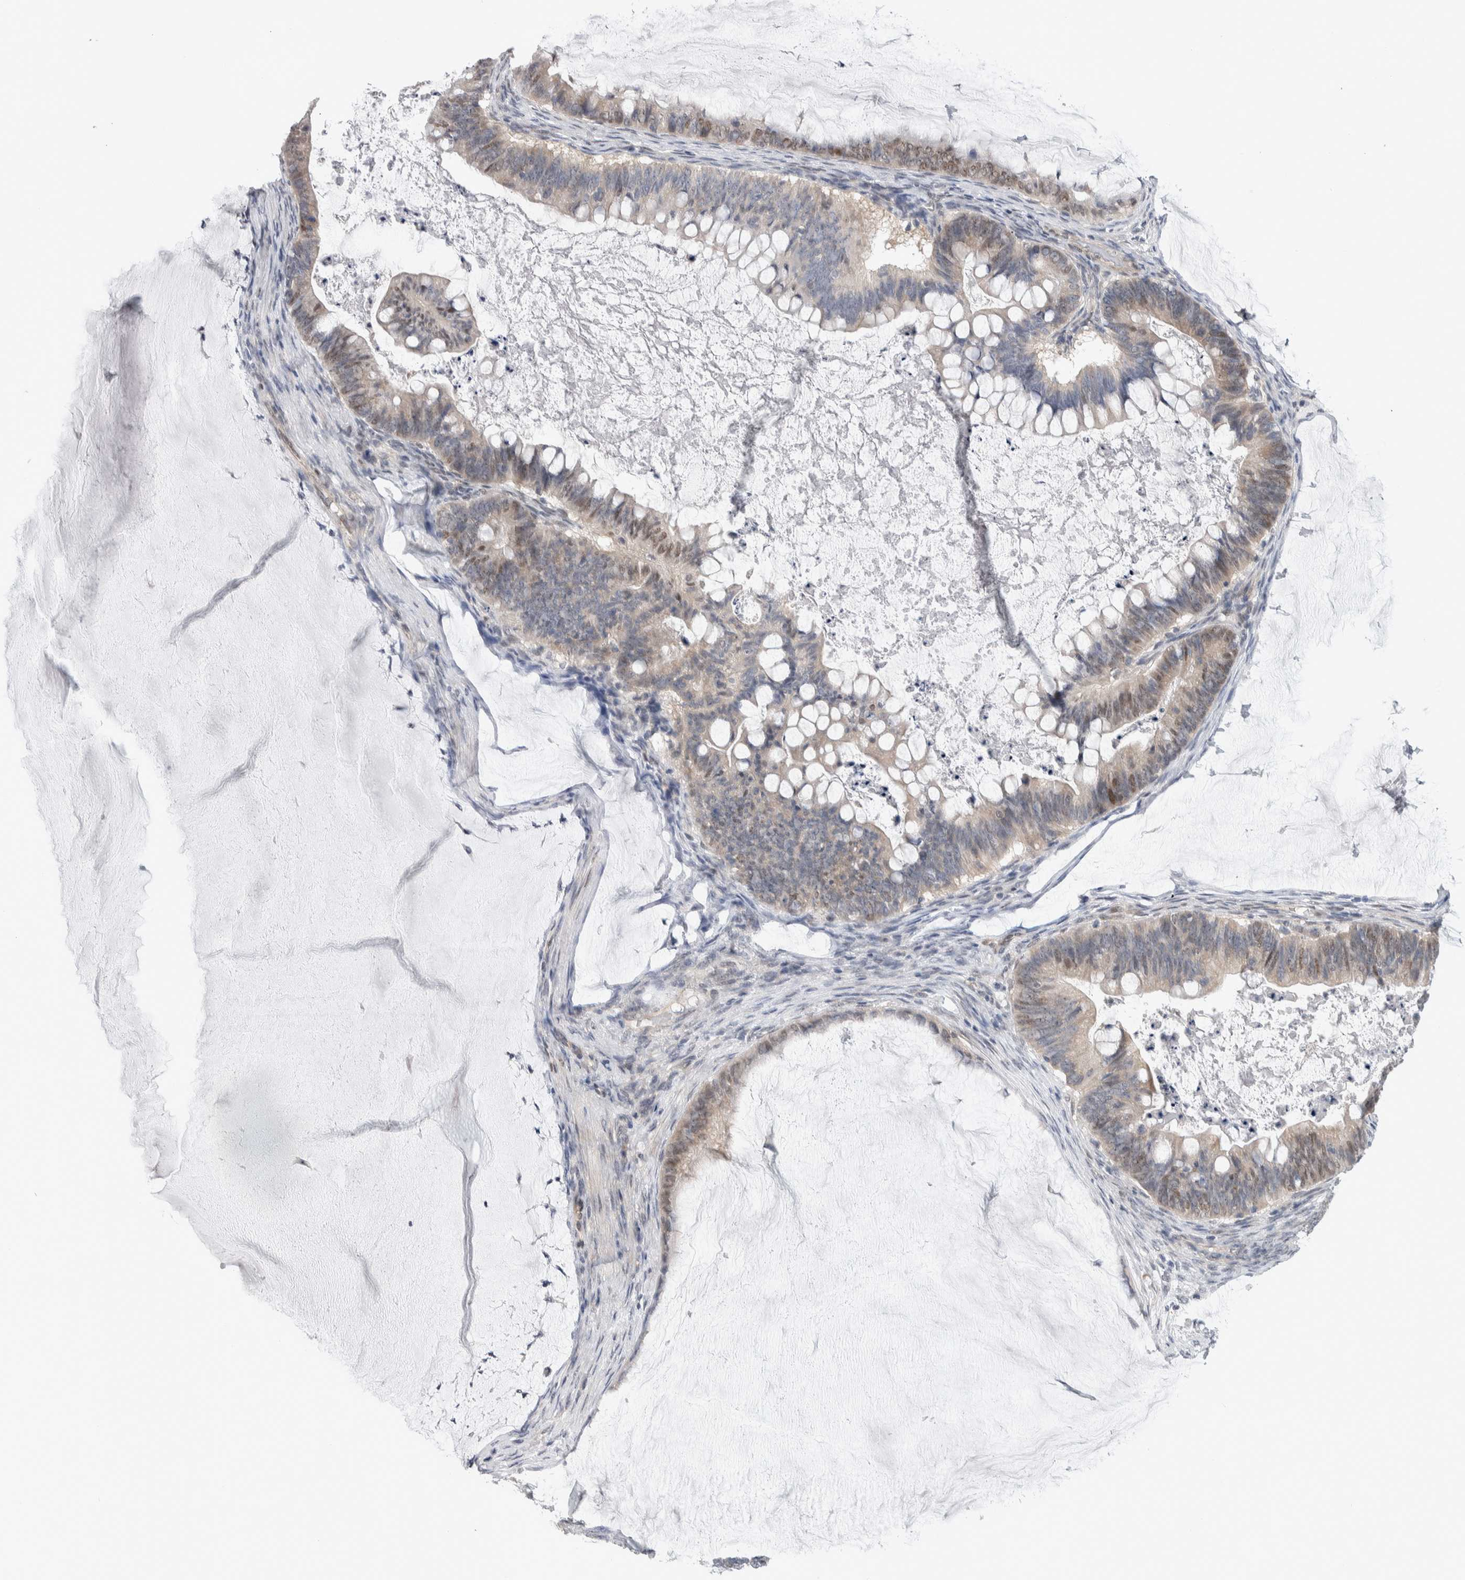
{"staining": {"intensity": "weak", "quantity": "25%-75%", "location": "cytoplasmic/membranous,nuclear"}, "tissue": "ovarian cancer", "cell_type": "Tumor cells", "image_type": "cancer", "snomed": [{"axis": "morphology", "description": "Cystadenocarcinoma, mucinous, NOS"}, {"axis": "topography", "description": "Ovary"}], "caption": "Ovarian mucinous cystadenocarcinoma stained with a protein marker exhibits weak staining in tumor cells.", "gene": "TAX1BP1", "patient": {"sex": "female", "age": 61}}